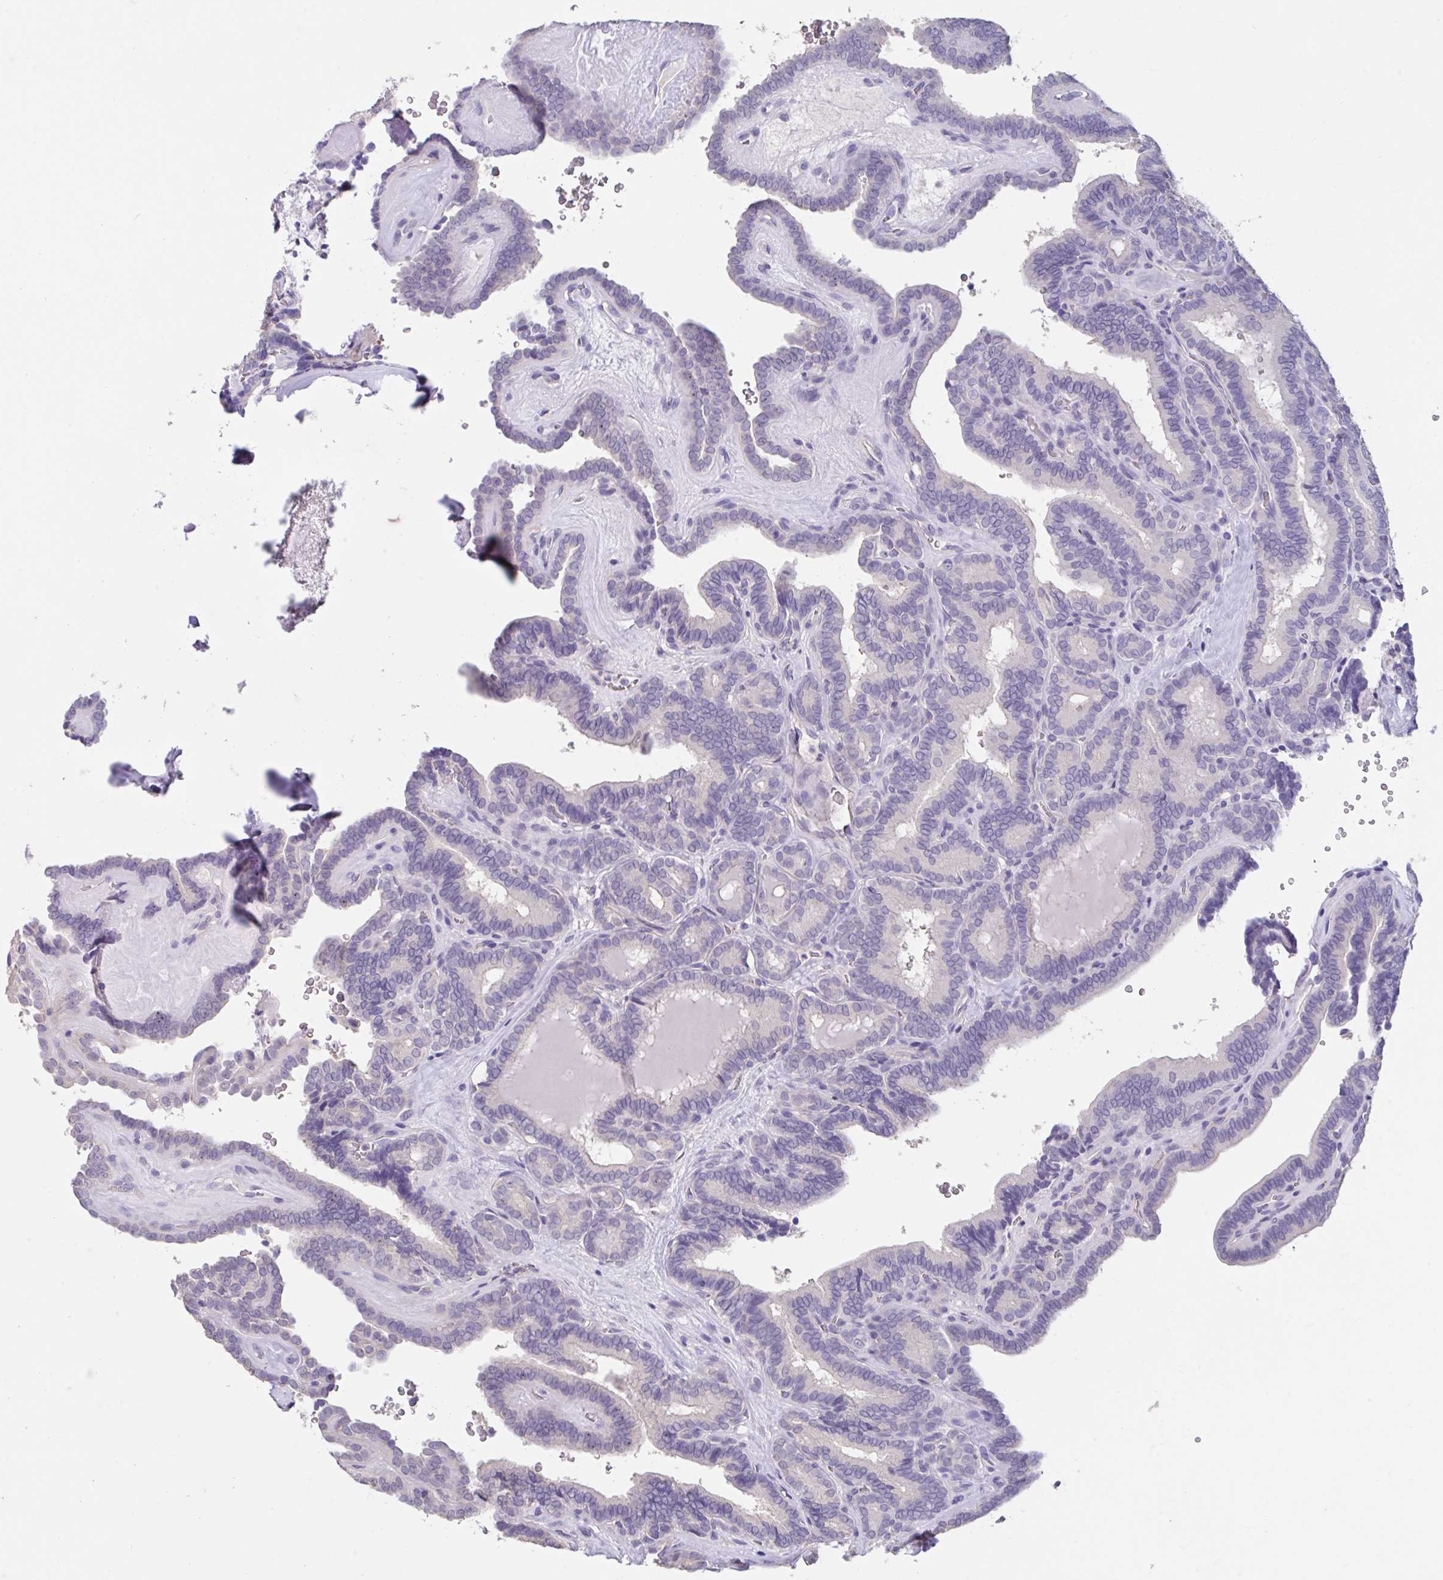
{"staining": {"intensity": "negative", "quantity": "none", "location": "none"}, "tissue": "thyroid cancer", "cell_type": "Tumor cells", "image_type": "cancer", "snomed": [{"axis": "morphology", "description": "Papillary adenocarcinoma, NOS"}, {"axis": "topography", "description": "Thyroid gland"}], "caption": "Image shows no significant protein expression in tumor cells of thyroid cancer (papillary adenocarcinoma). The staining was performed using DAB (3,3'-diaminobenzidine) to visualize the protein expression in brown, while the nuclei were stained in blue with hematoxylin (Magnification: 20x).", "gene": "GPR162", "patient": {"sex": "female", "age": 21}}